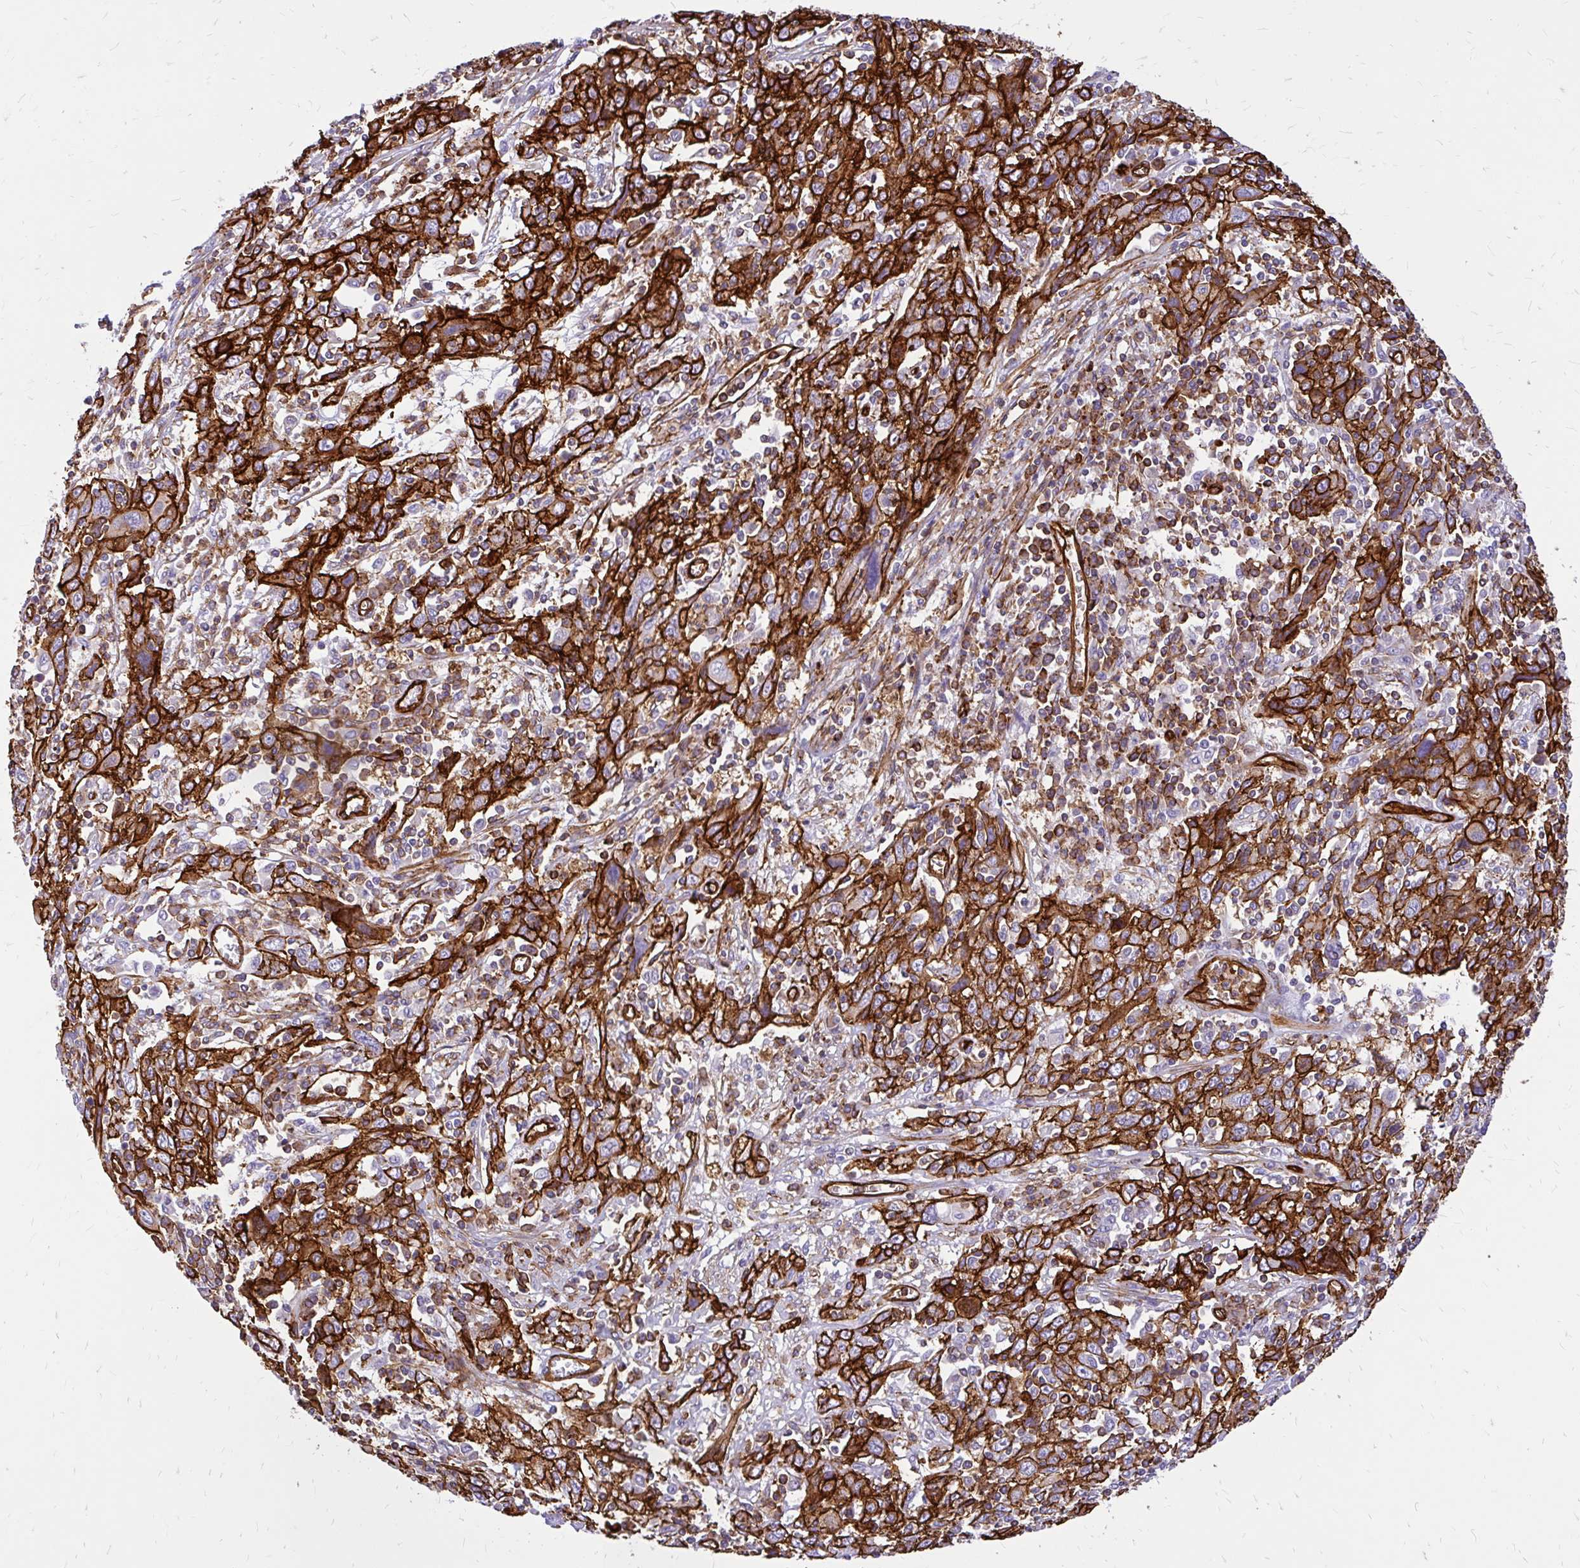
{"staining": {"intensity": "strong", "quantity": ">75%", "location": "cytoplasmic/membranous"}, "tissue": "cervical cancer", "cell_type": "Tumor cells", "image_type": "cancer", "snomed": [{"axis": "morphology", "description": "Squamous cell carcinoma, NOS"}, {"axis": "topography", "description": "Cervix"}], "caption": "This is a micrograph of immunohistochemistry staining of cervical squamous cell carcinoma, which shows strong positivity in the cytoplasmic/membranous of tumor cells.", "gene": "MAP1LC3B", "patient": {"sex": "female", "age": 46}}